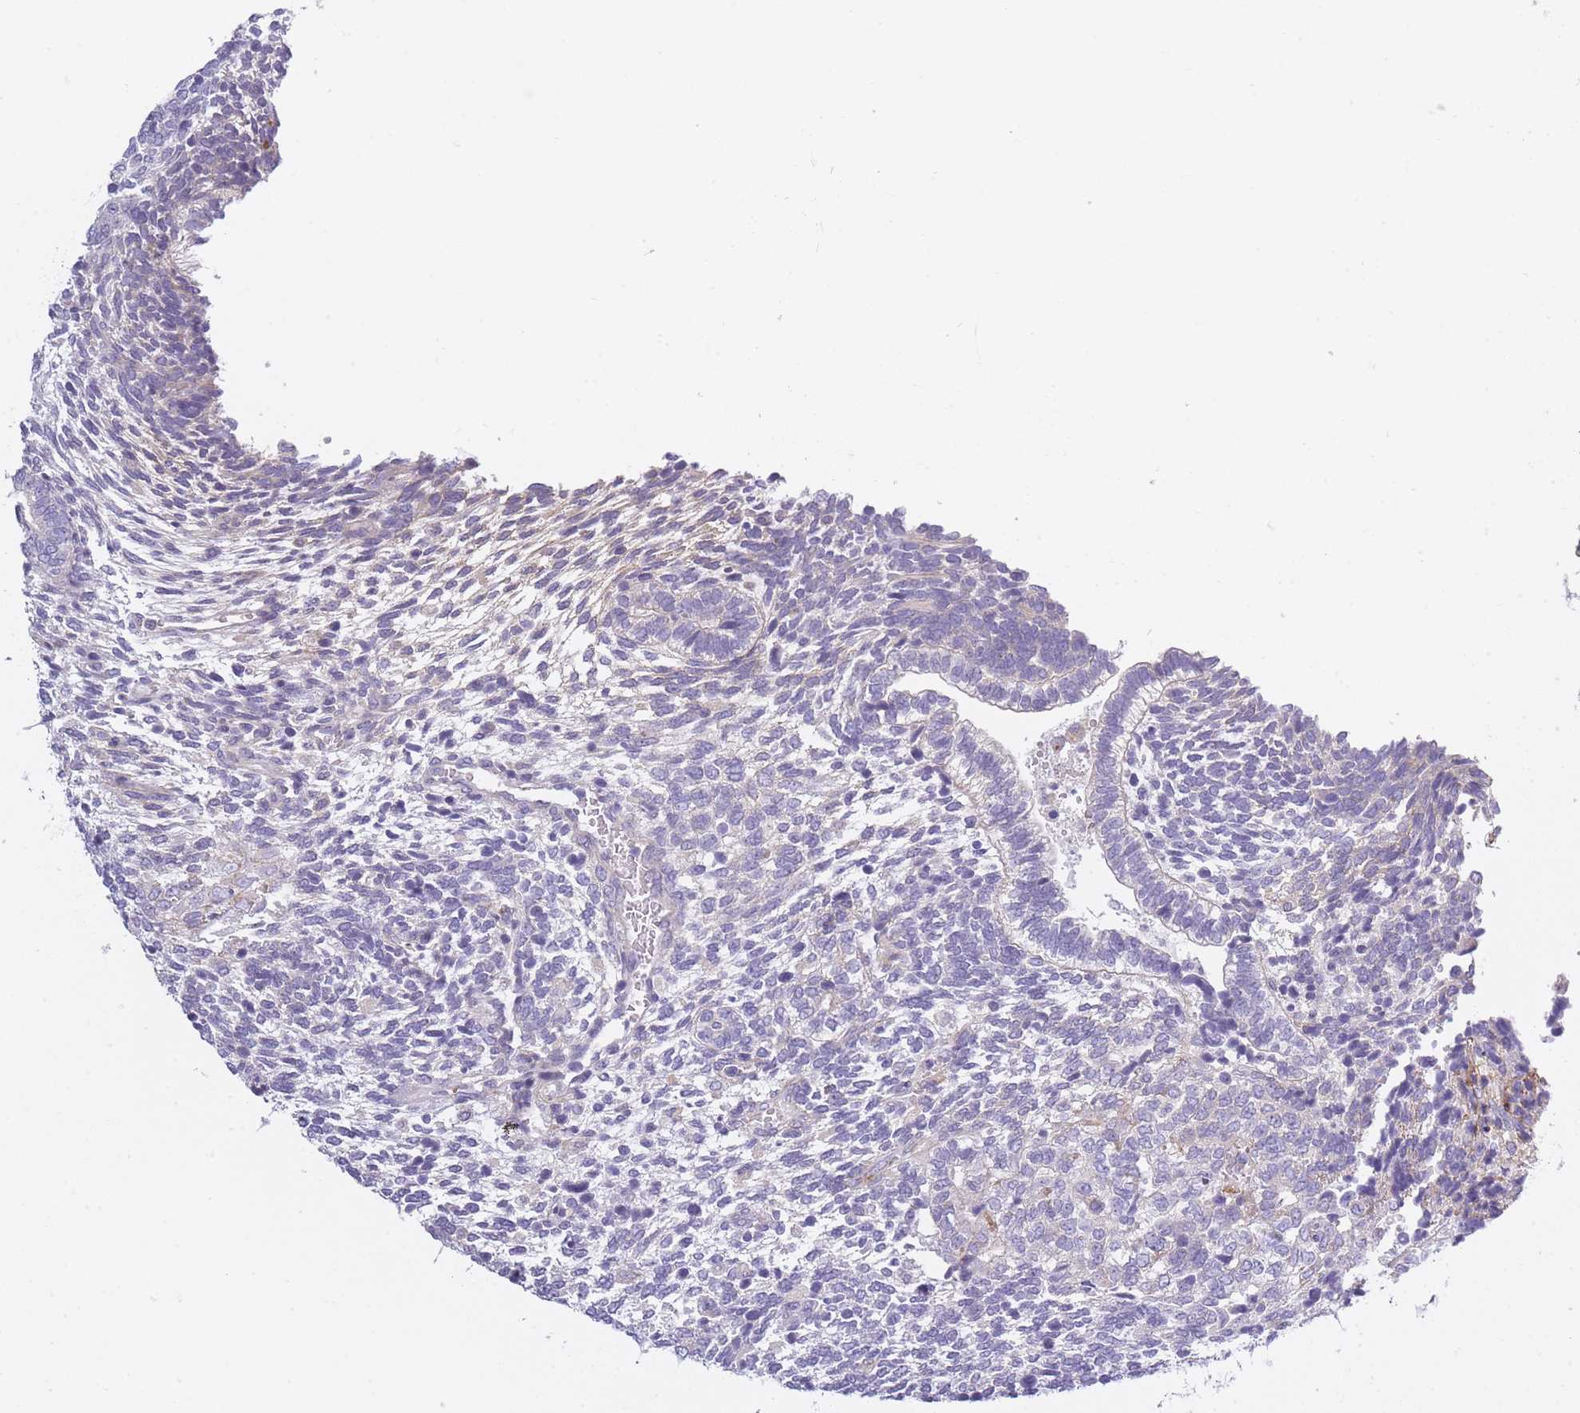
{"staining": {"intensity": "negative", "quantity": "none", "location": "none"}, "tissue": "testis cancer", "cell_type": "Tumor cells", "image_type": "cancer", "snomed": [{"axis": "morphology", "description": "Carcinoma, Embryonal, NOS"}, {"axis": "topography", "description": "Testis"}], "caption": "Immunohistochemical staining of testis cancer displays no significant expression in tumor cells. (Immunohistochemistry, brightfield microscopy, high magnification).", "gene": "AP3M2", "patient": {"sex": "male", "age": 23}}